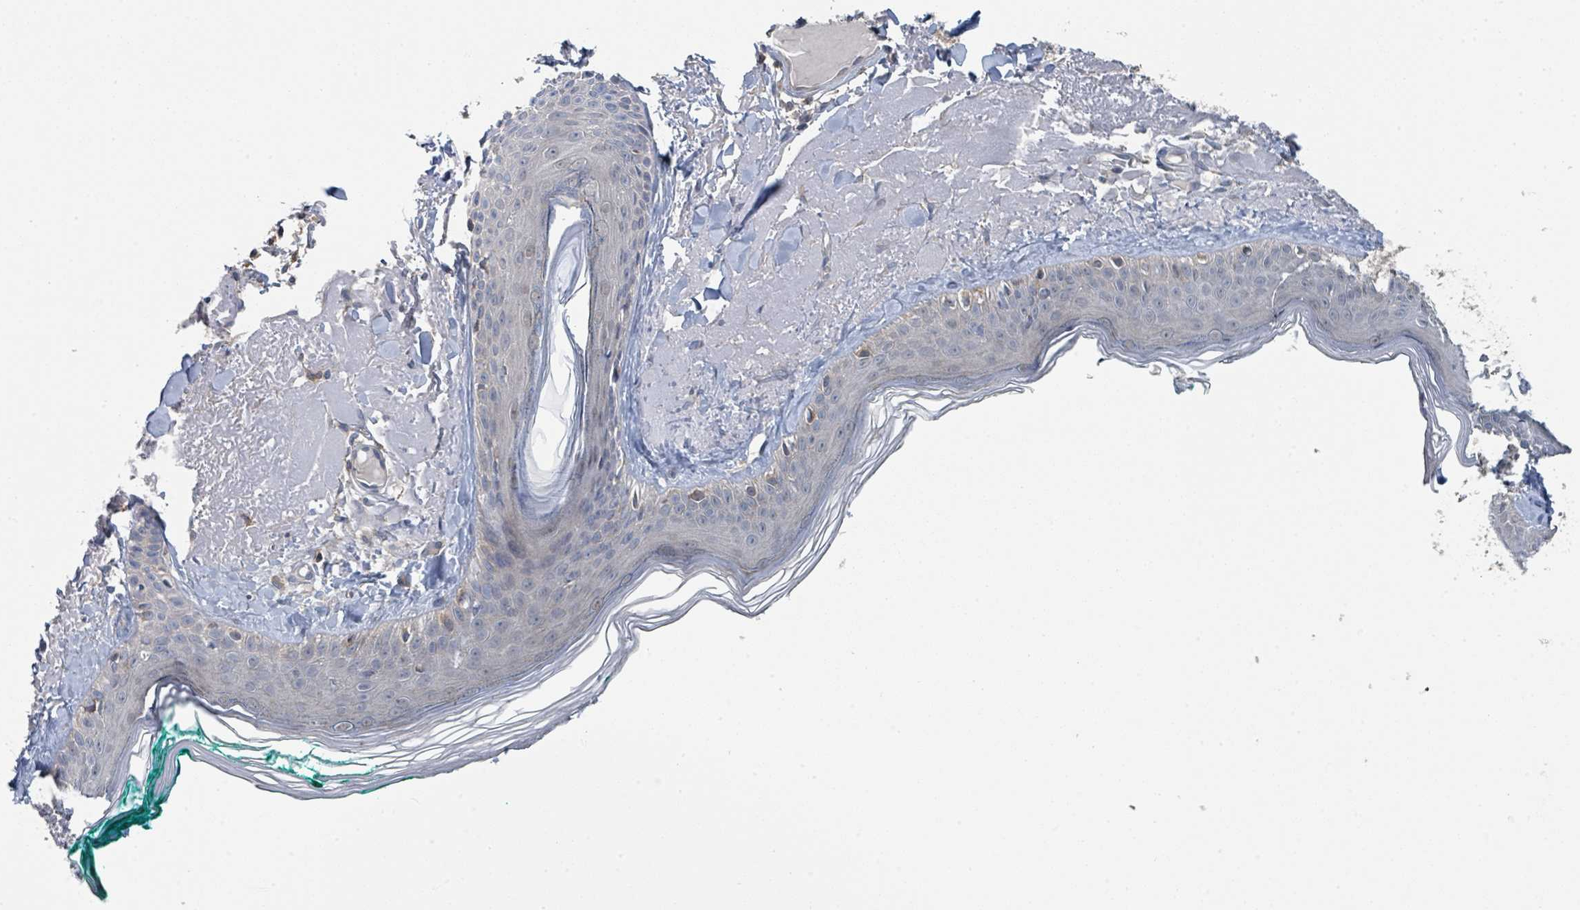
{"staining": {"intensity": "negative", "quantity": "none", "location": "none"}, "tissue": "skin", "cell_type": "Fibroblasts", "image_type": "normal", "snomed": [{"axis": "morphology", "description": "Normal tissue, NOS"}, {"axis": "morphology", "description": "Malignant melanoma, NOS"}, {"axis": "topography", "description": "Skin"}], "caption": "Image shows no protein staining in fibroblasts of benign skin.", "gene": "LRRC42", "patient": {"sex": "male", "age": 80}}